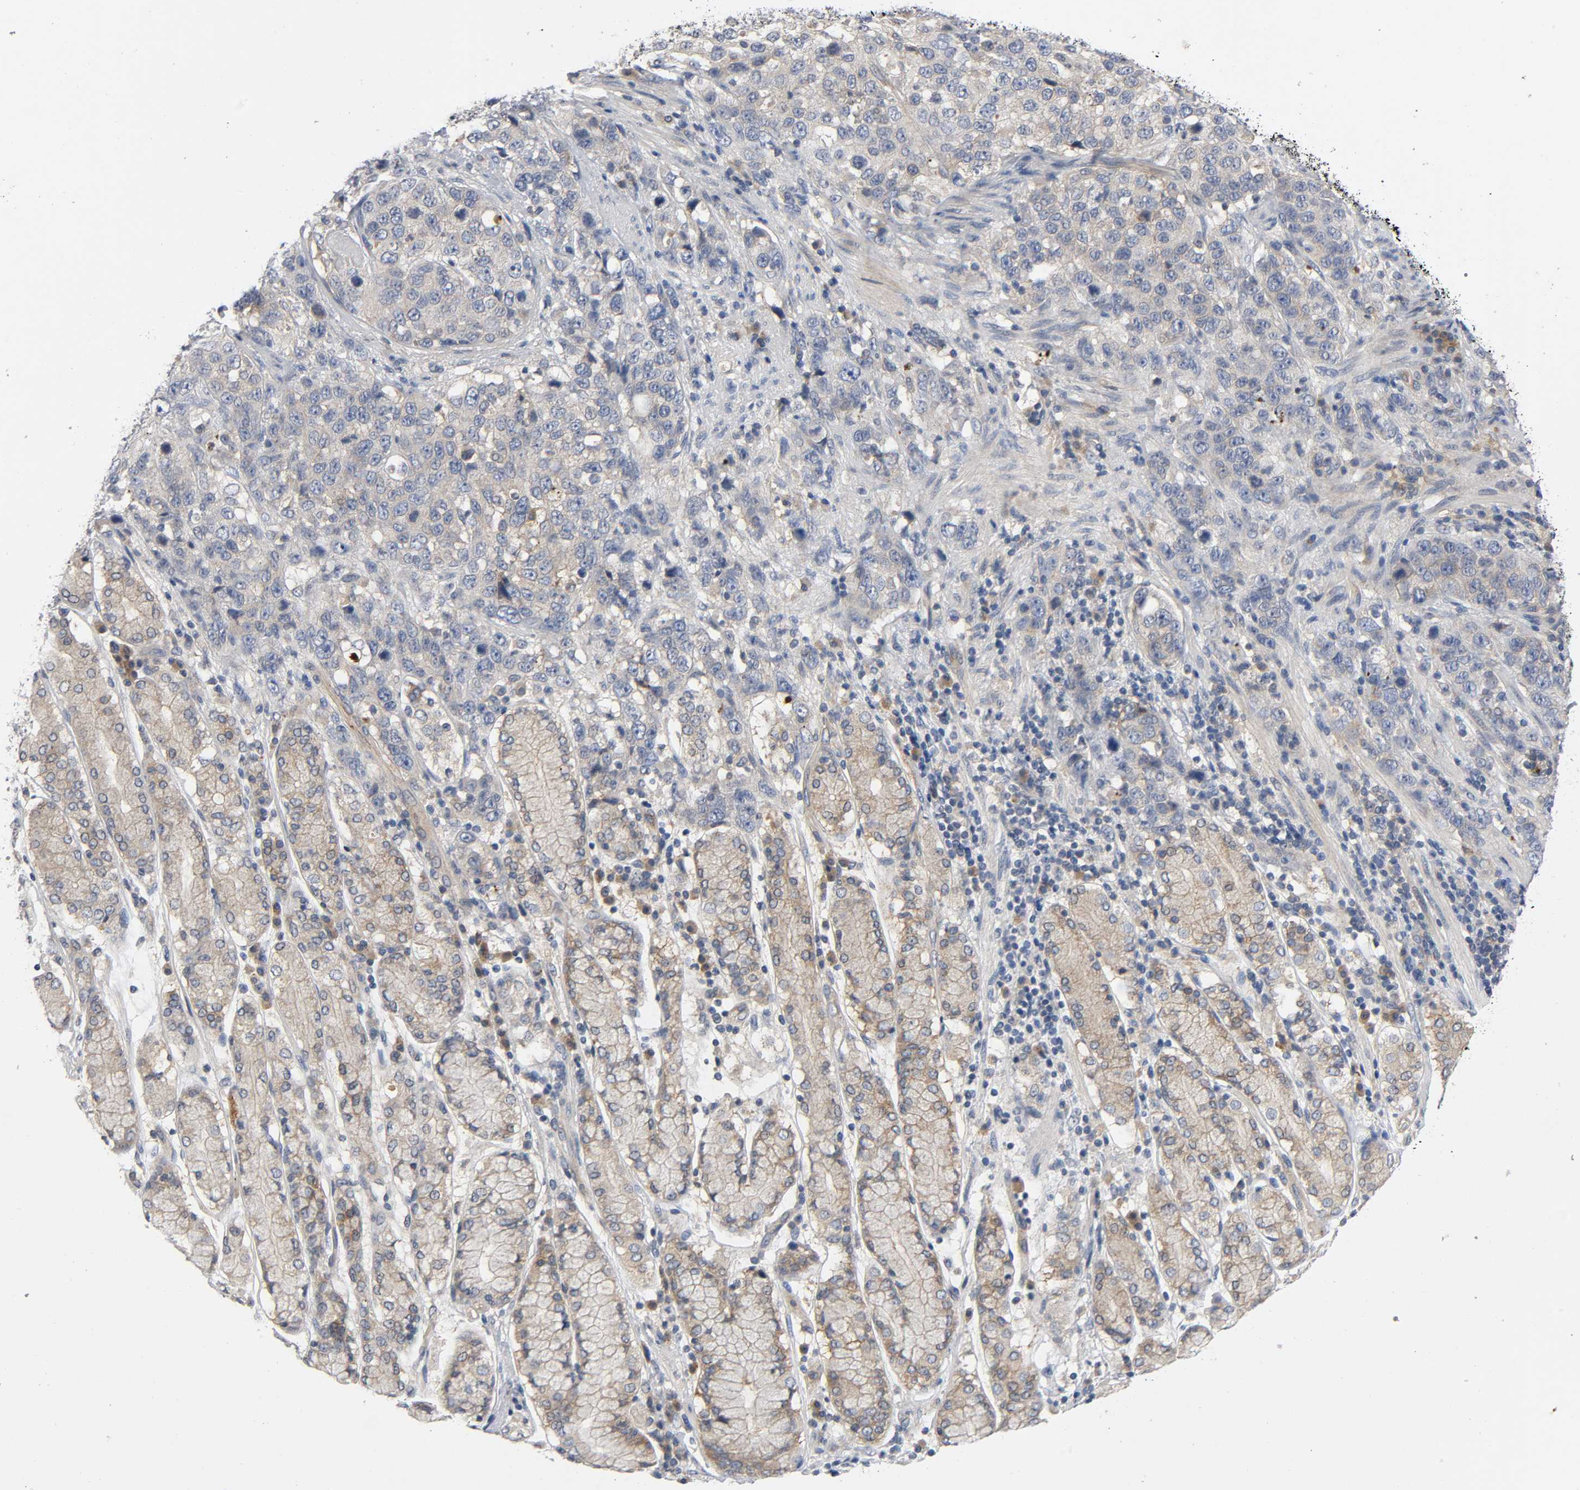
{"staining": {"intensity": "weak", "quantity": ">75%", "location": "cytoplasmic/membranous"}, "tissue": "stomach cancer", "cell_type": "Tumor cells", "image_type": "cancer", "snomed": [{"axis": "morphology", "description": "Normal tissue, NOS"}, {"axis": "morphology", "description": "Adenocarcinoma, NOS"}, {"axis": "topography", "description": "Stomach"}], "caption": "Weak cytoplasmic/membranous expression is present in about >75% of tumor cells in stomach adenocarcinoma.", "gene": "HDAC6", "patient": {"sex": "male", "age": 48}}